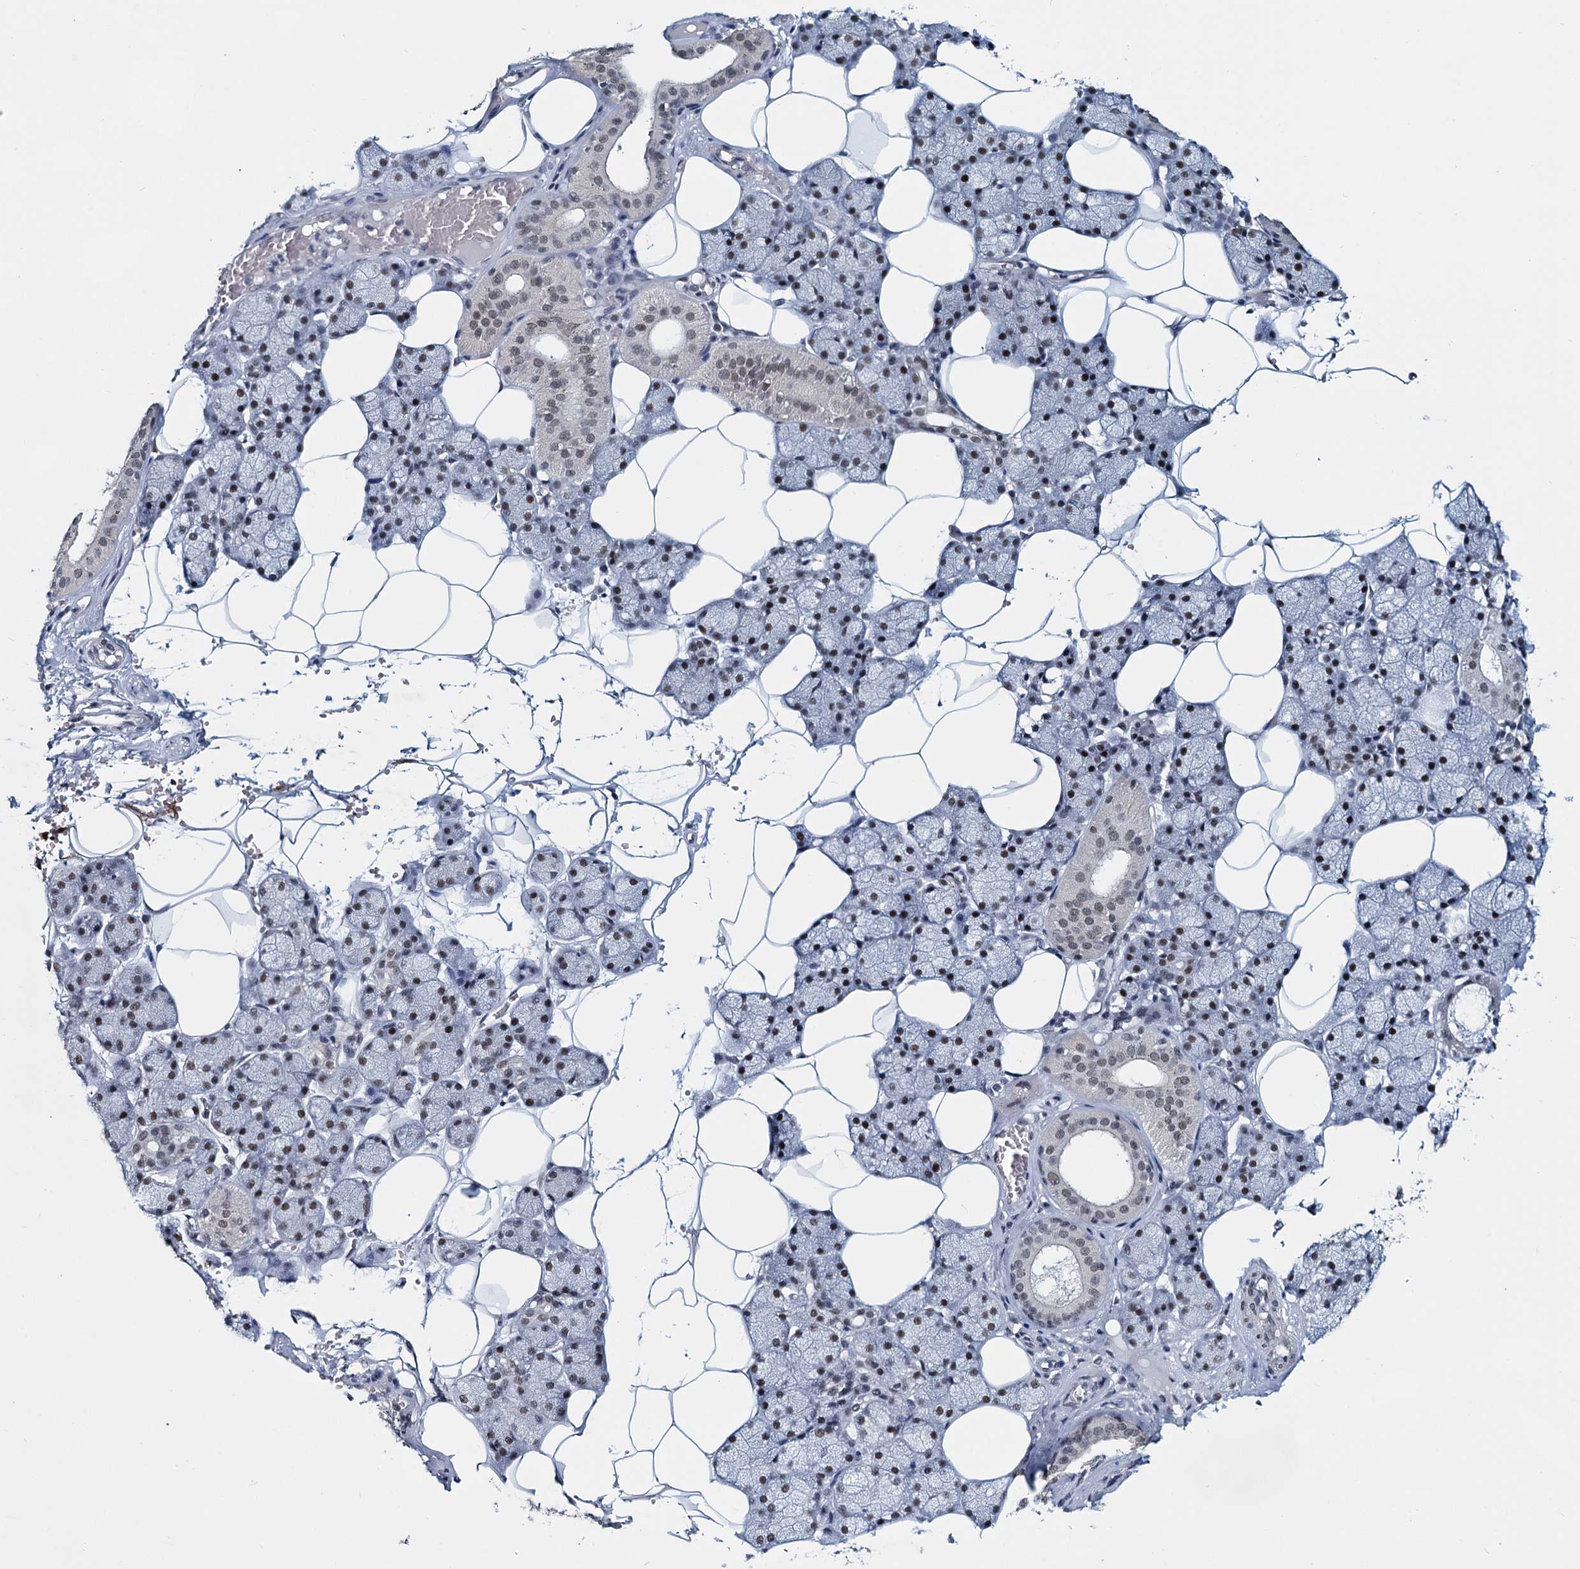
{"staining": {"intensity": "moderate", "quantity": "25%-75%", "location": "nuclear"}, "tissue": "salivary gland", "cell_type": "Glandular cells", "image_type": "normal", "snomed": [{"axis": "morphology", "description": "Normal tissue, NOS"}, {"axis": "topography", "description": "Salivary gland"}], "caption": "This is an image of immunohistochemistry staining of benign salivary gland, which shows moderate expression in the nuclear of glandular cells.", "gene": "METTL14", "patient": {"sex": "male", "age": 62}}